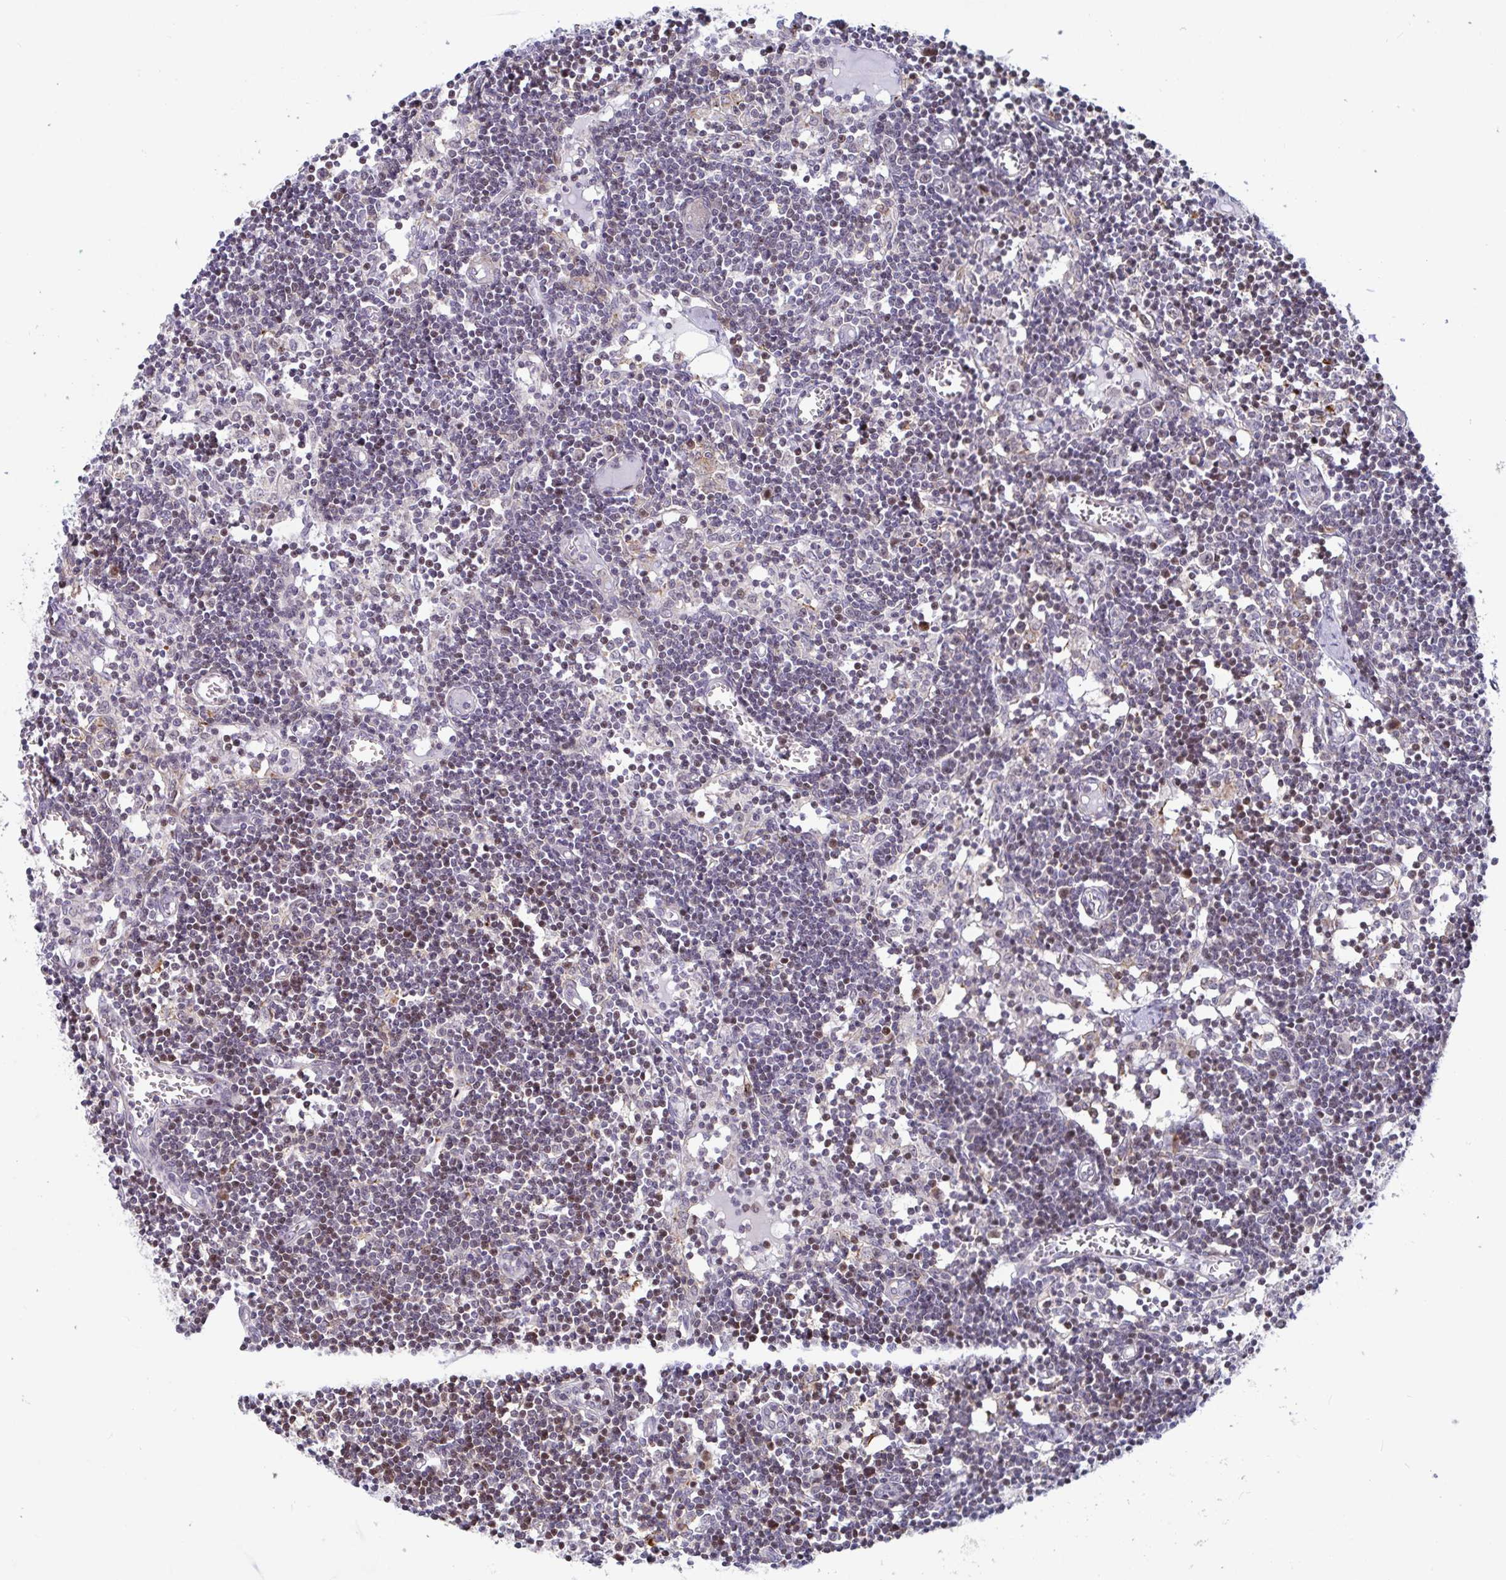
{"staining": {"intensity": "moderate", "quantity": "<25%", "location": "nuclear"}, "tissue": "lymph node", "cell_type": "Germinal center cells", "image_type": "normal", "snomed": [{"axis": "morphology", "description": "Normal tissue, NOS"}, {"axis": "topography", "description": "Lymph node"}], "caption": "Lymph node stained with DAB IHC demonstrates low levels of moderate nuclear staining in approximately <25% of germinal center cells. Nuclei are stained in blue.", "gene": "WDR72", "patient": {"sex": "female", "age": 11}}